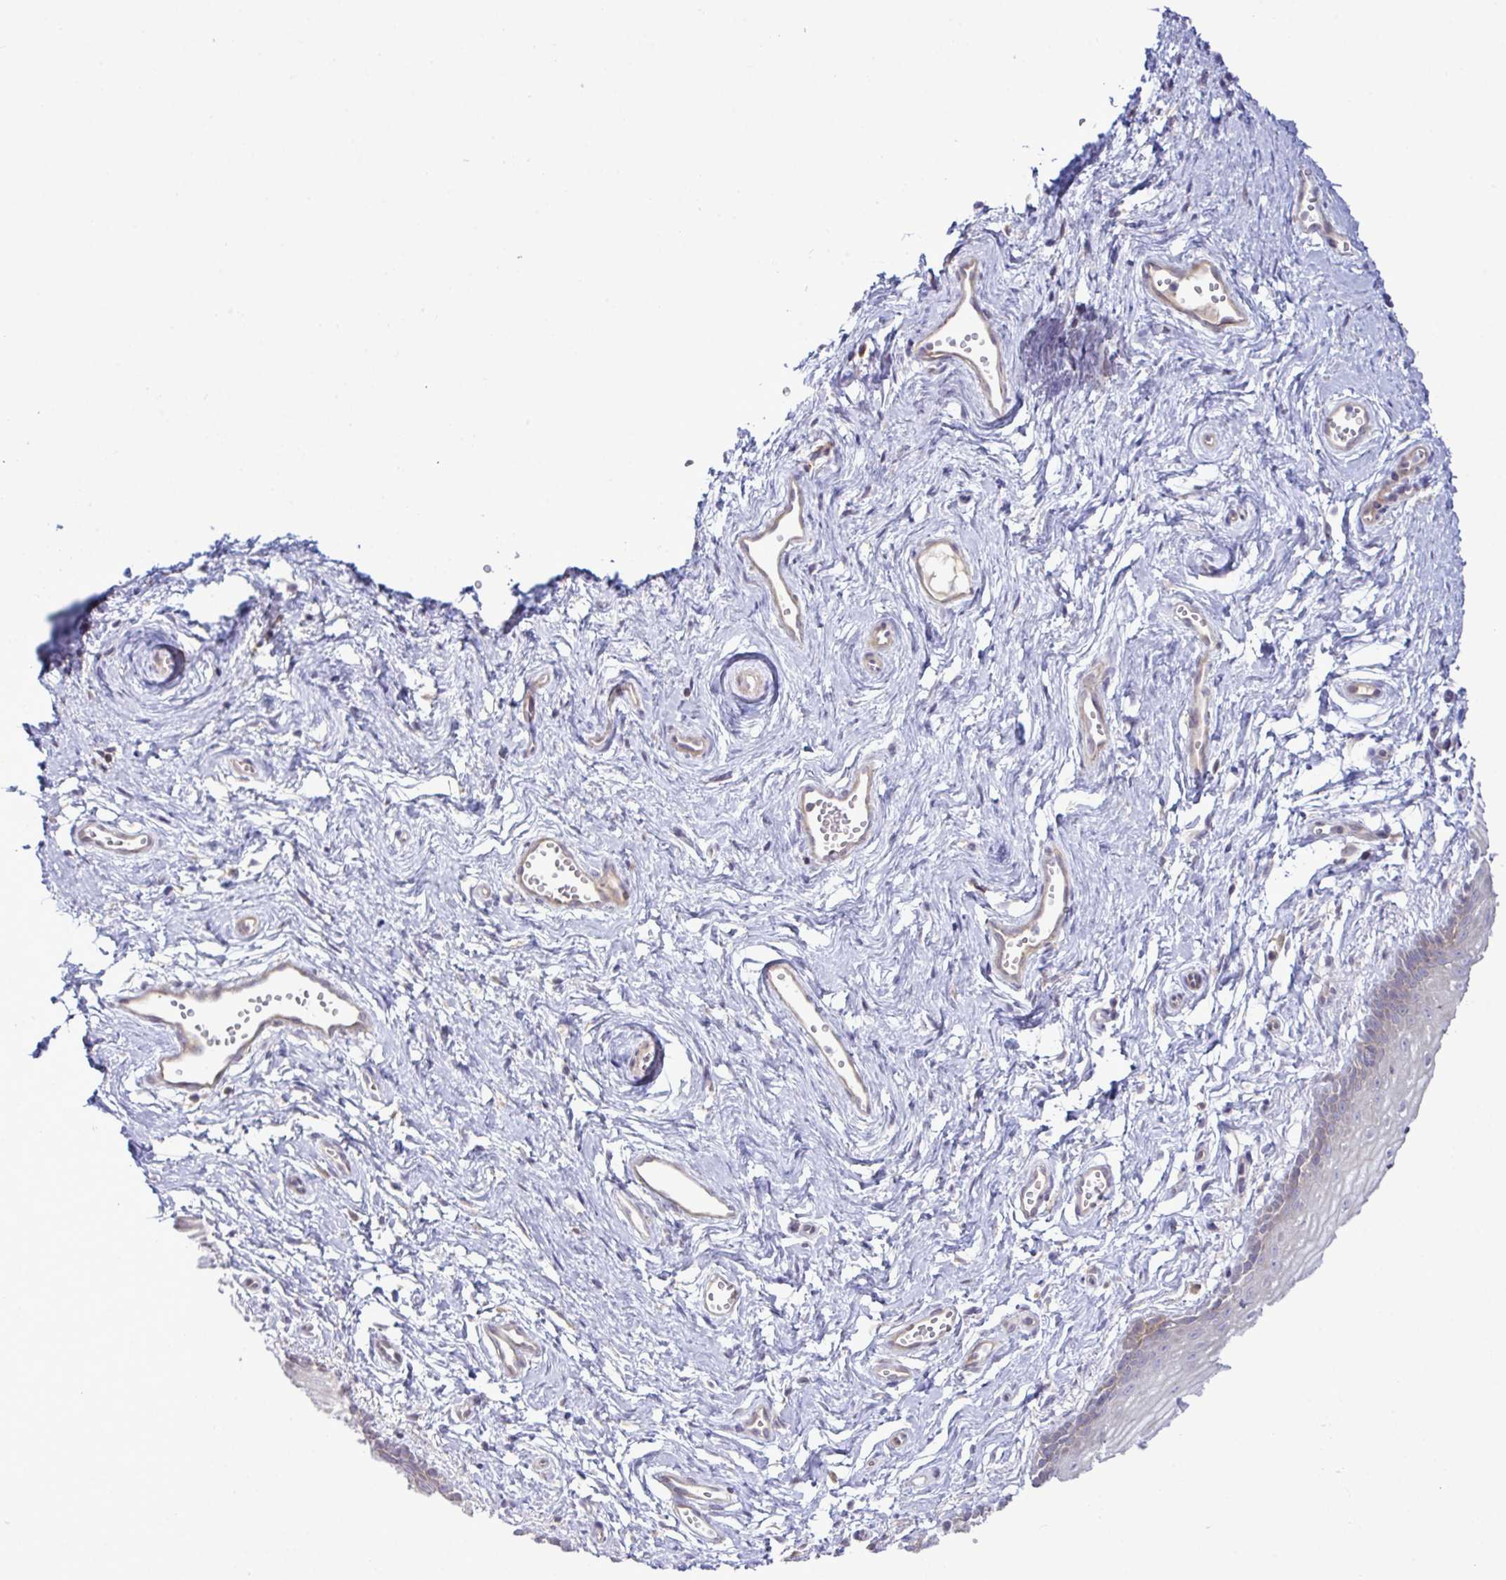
{"staining": {"intensity": "moderate", "quantity": "<25%", "location": "cytoplasmic/membranous"}, "tissue": "vagina", "cell_type": "Squamous epithelial cells", "image_type": "normal", "snomed": [{"axis": "morphology", "description": "Normal tissue, NOS"}, {"axis": "topography", "description": "Vagina"}], "caption": "High-magnification brightfield microscopy of benign vagina stained with DAB (brown) and counterstained with hematoxylin (blue). squamous epithelial cells exhibit moderate cytoplasmic/membranous expression is appreciated in about<25% of cells.", "gene": "SYNPO2L", "patient": {"sex": "female", "age": 38}}